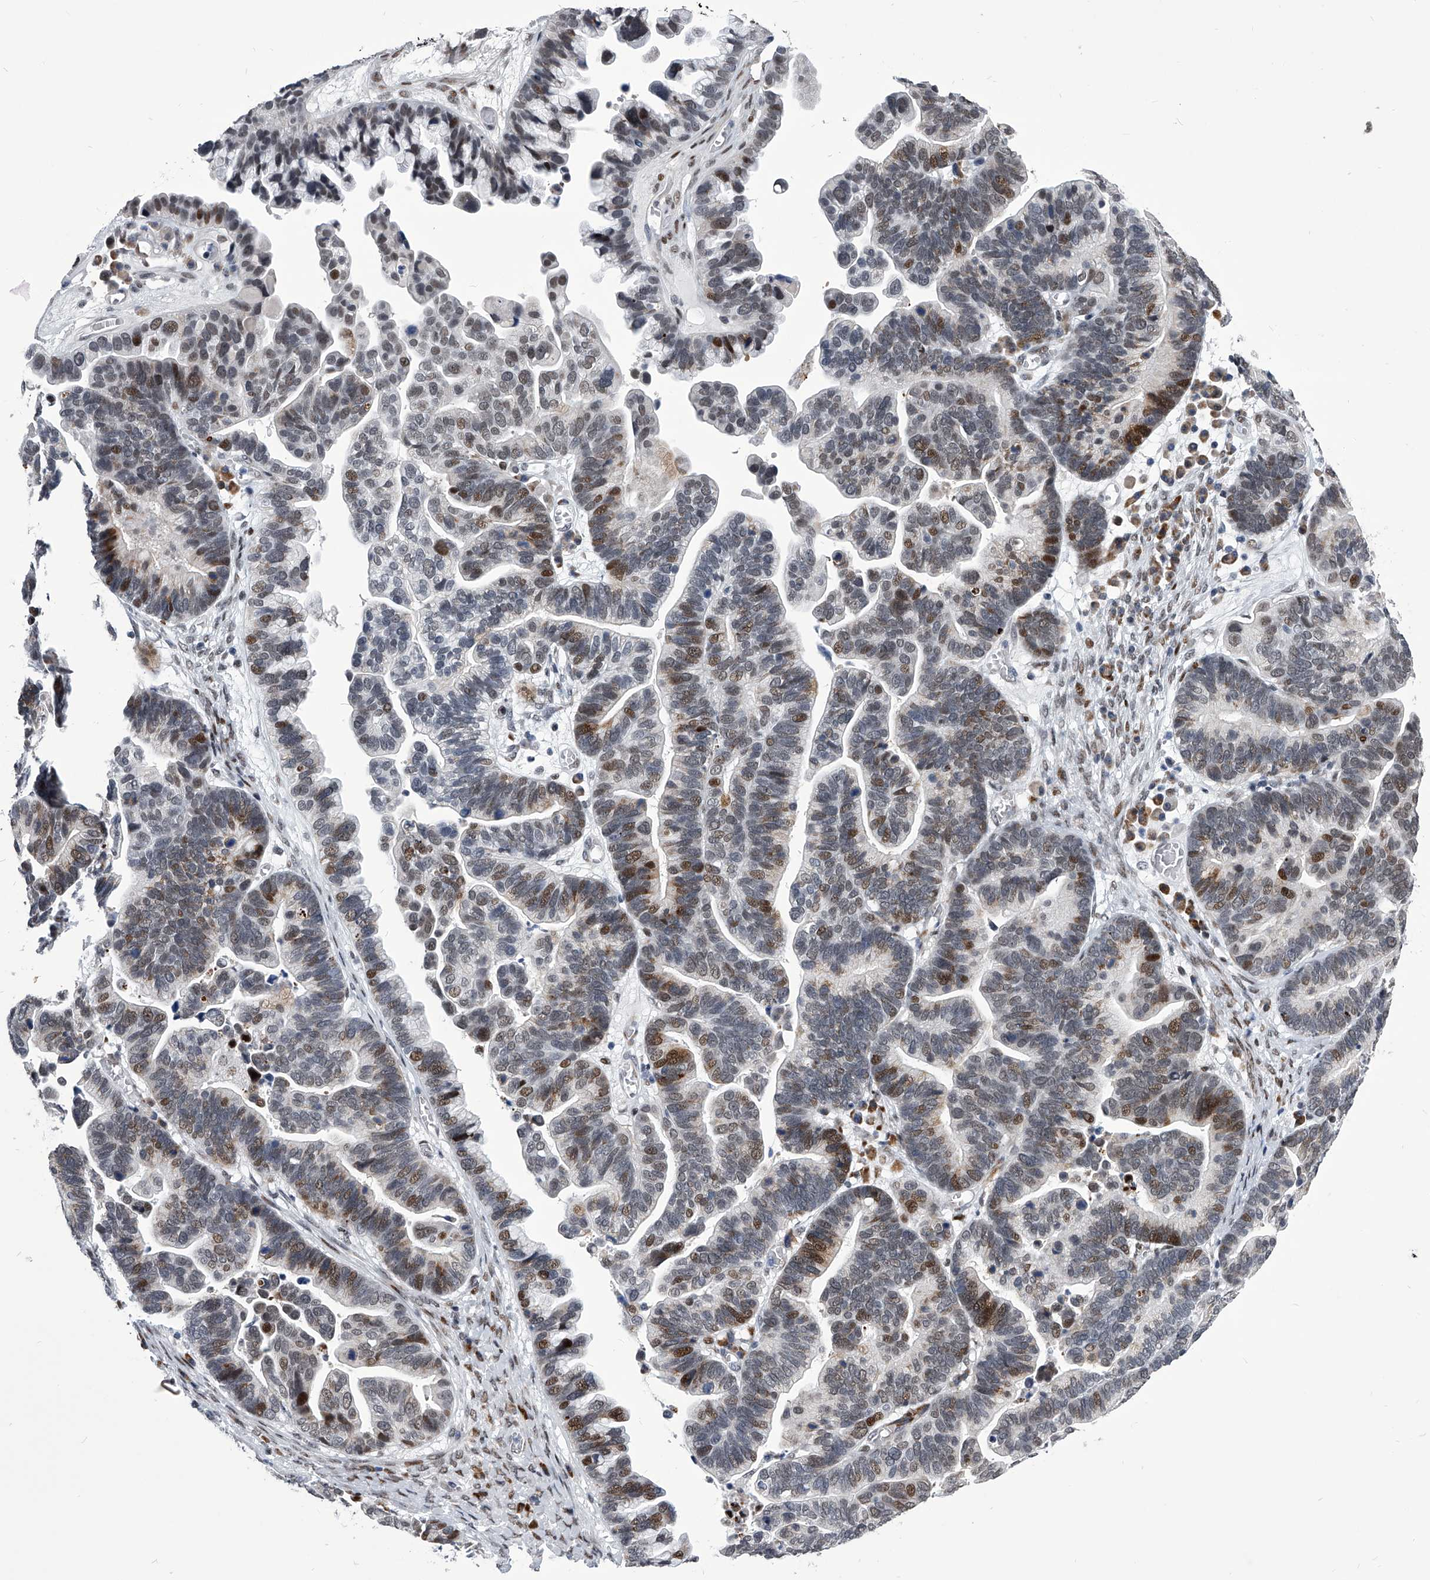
{"staining": {"intensity": "moderate", "quantity": "25%-75%", "location": "nuclear"}, "tissue": "ovarian cancer", "cell_type": "Tumor cells", "image_type": "cancer", "snomed": [{"axis": "morphology", "description": "Cystadenocarcinoma, serous, NOS"}, {"axis": "topography", "description": "Ovary"}], "caption": "Ovarian cancer (serous cystadenocarcinoma) stained for a protein (brown) reveals moderate nuclear positive expression in about 25%-75% of tumor cells.", "gene": "CMTR1", "patient": {"sex": "female", "age": 56}}